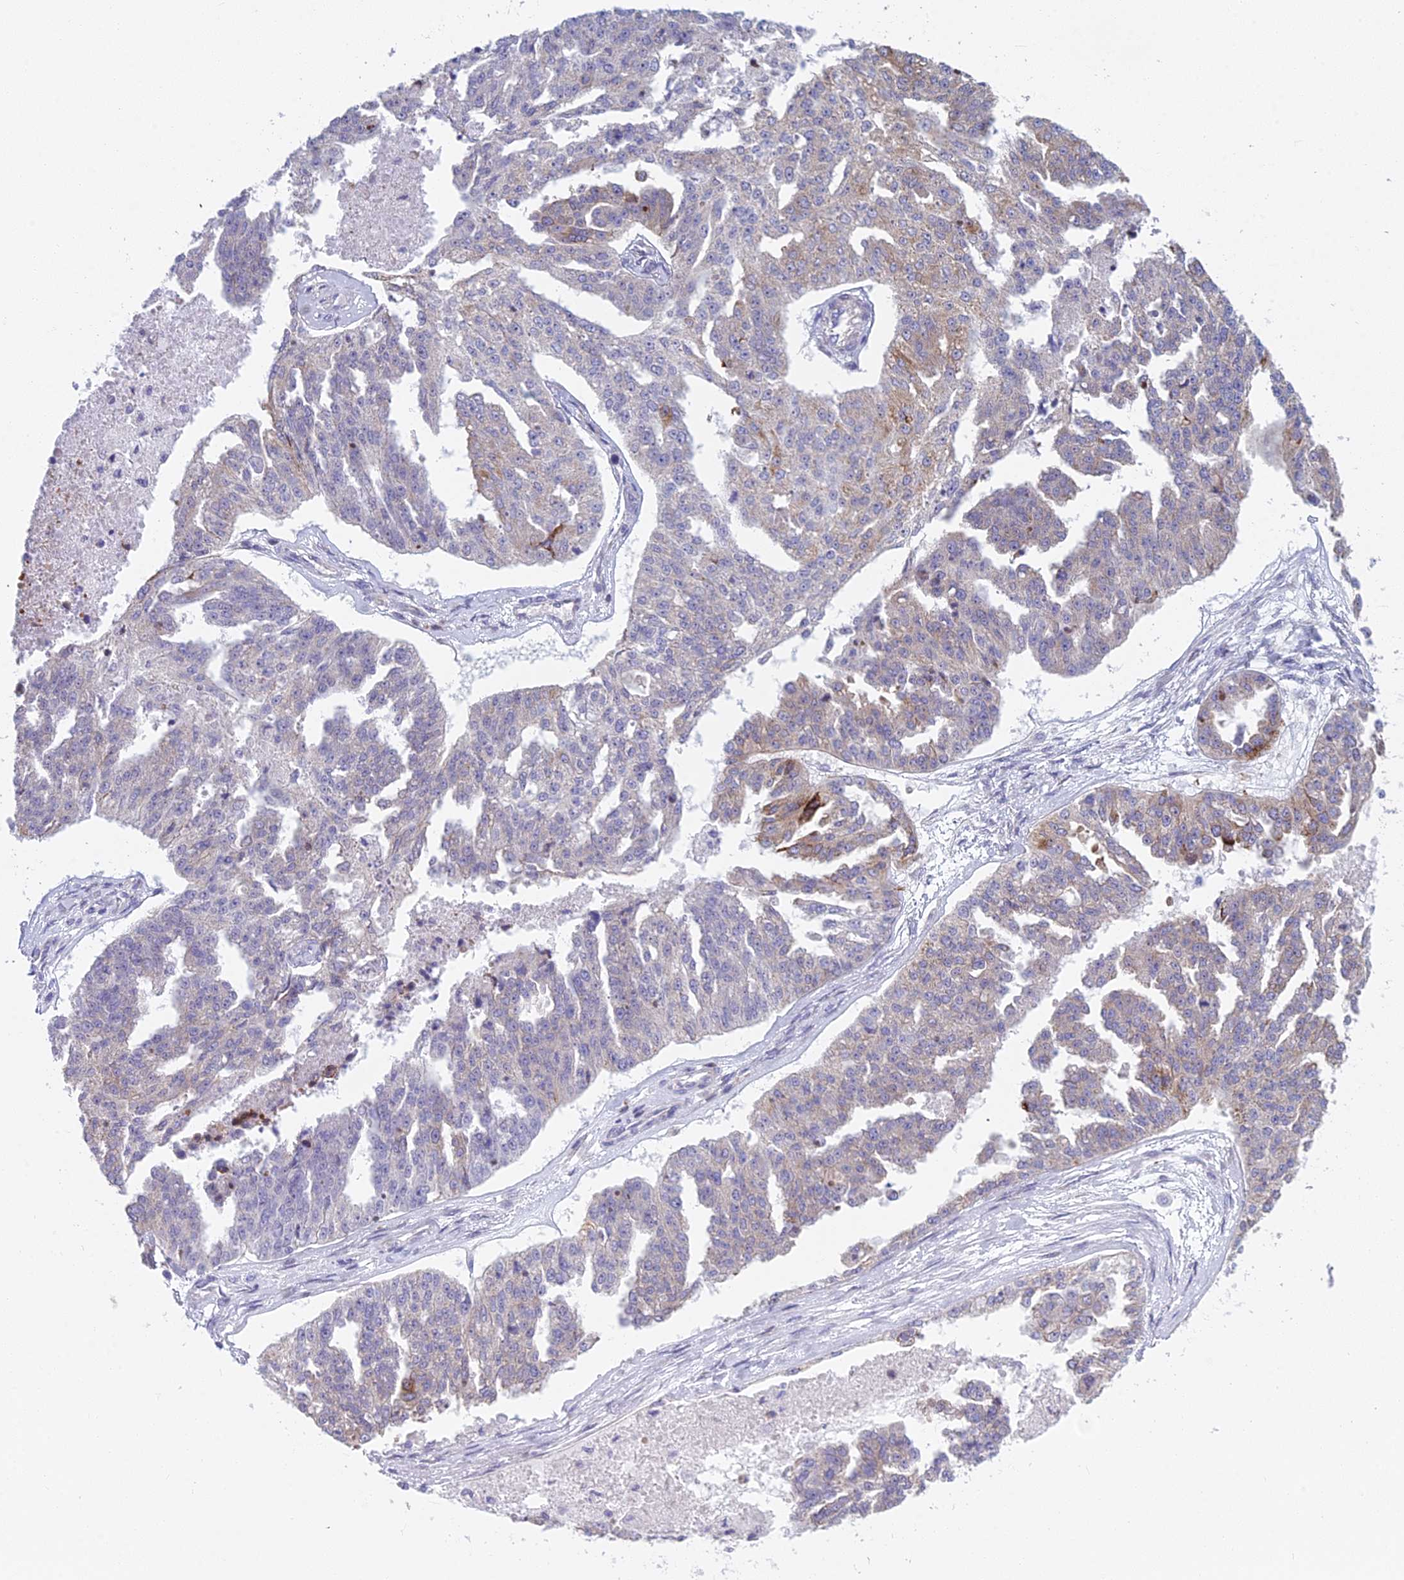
{"staining": {"intensity": "weak", "quantity": "<25%", "location": "cytoplasmic/membranous"}, "tissue": "ovarian cancer", "cell_type": "Tumor cells", "image_type": "cancer", "snomed": [{"axis": "morphology", "description": "Cystadenocarcinoma, serous, NOS"}, {"axis": "topography", "description": "Ovary"}], "caption": "Tumor cells show no significant protein expression in serous cystadenocarcinoma (ovarian).", "gene": "PCDHB14", "patient": {"sex": "female", "age": 58}}